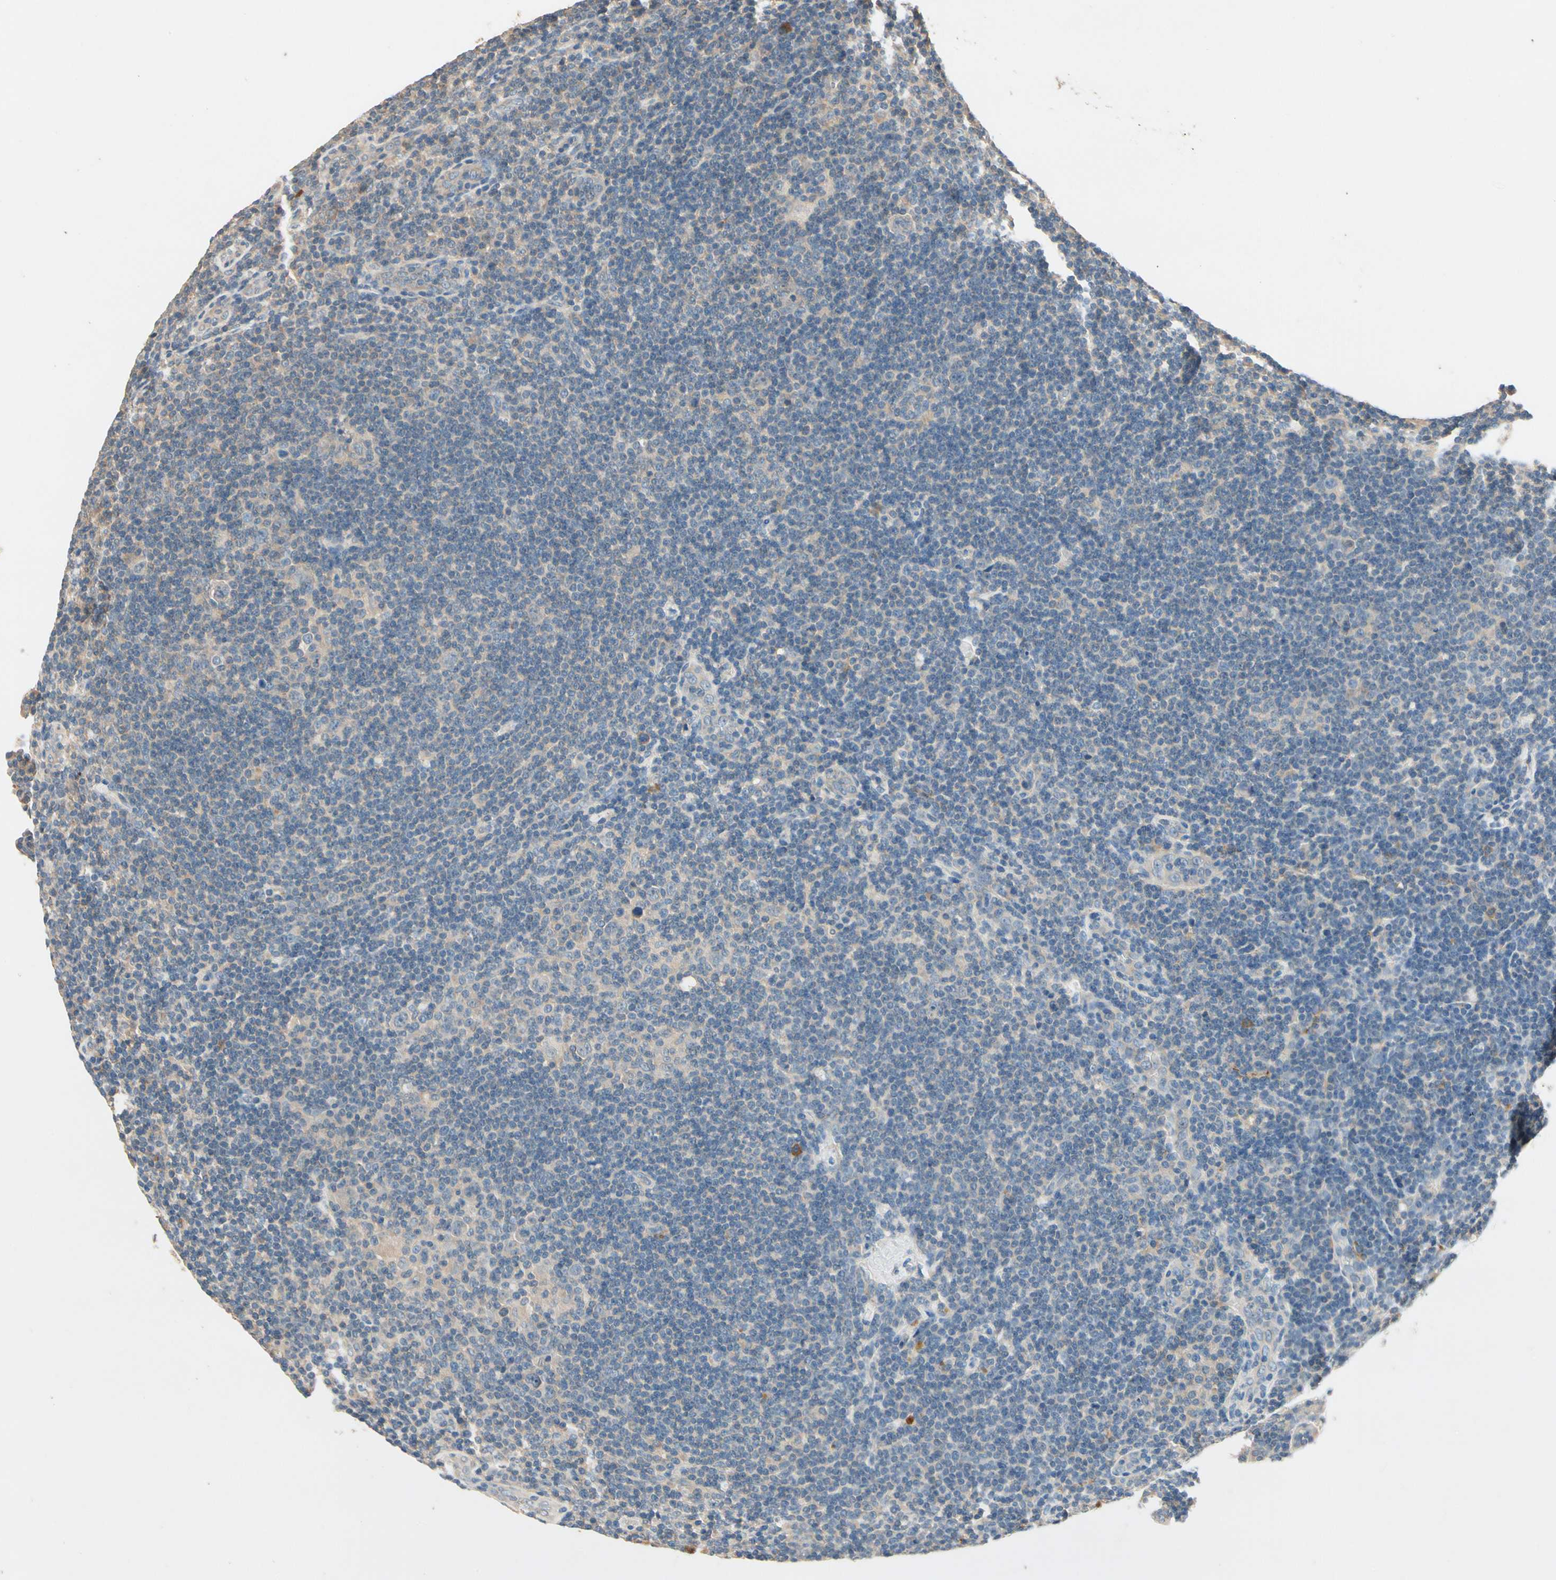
{"staining": {"intensity": "weak", "quantity": ">75%", "location": "cytoplasmic/membranous"}, "tissue": "lymphoma", "cell_type": "Tumor cells", "image_type": "cancer", "snomed": [{"axis": "morphology", "description": "Hodgkin's disease, NOS"}, {"axis": "topography", "description": "Lymph node"}], "caption": "A brown stain shows weak cytoplasmic/membranous positivity of a protein in human lymphoma tumor cells. The staining is performed using DAB brown chromogen to label protein expression. The nuclei are counter-stained blue using hematoxylin.", "gene": "IL1RL1", "patient": {"sex": "female", "age": 57}}